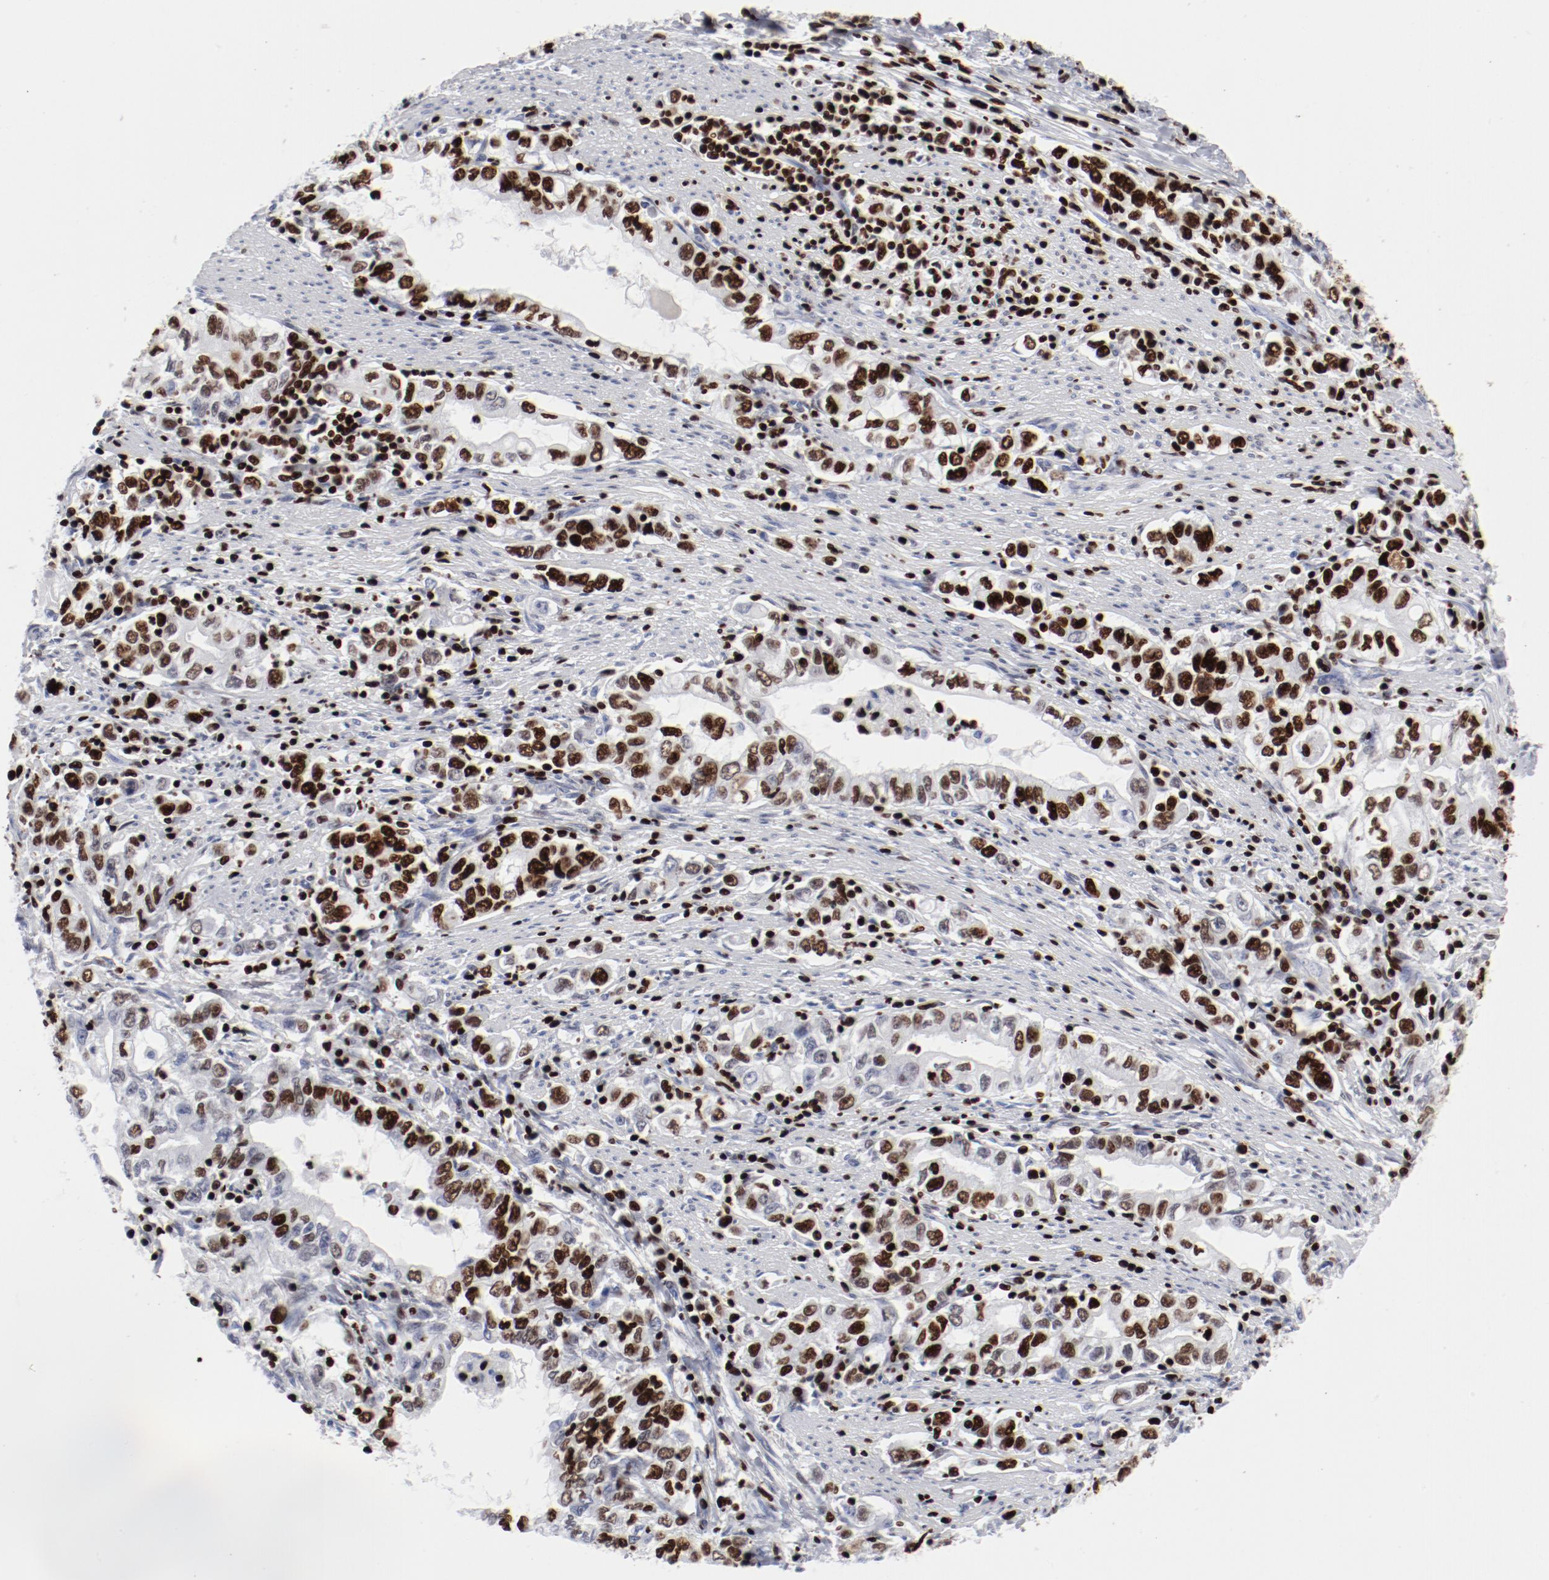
{"staining": {"intensity": "strong", "quantity": ">75%", "location": "nuclear"}, "tissue": "stomach cancer", "cell_type": "Tumor cells", "image_type": "cancer", "snomed": [{"axis": "morphology", "description": "Adenocarcinoma, NOS"}, {"axis": "topography", "description": "Stomach, lower"}], "caption": "The immunohistochemical stain labels strong nuclear expression in tumor cells of stomach adenocarcinoma tissue.", "gene": "SMARCC2", "patient": {"sex": "female", "age": 72}}